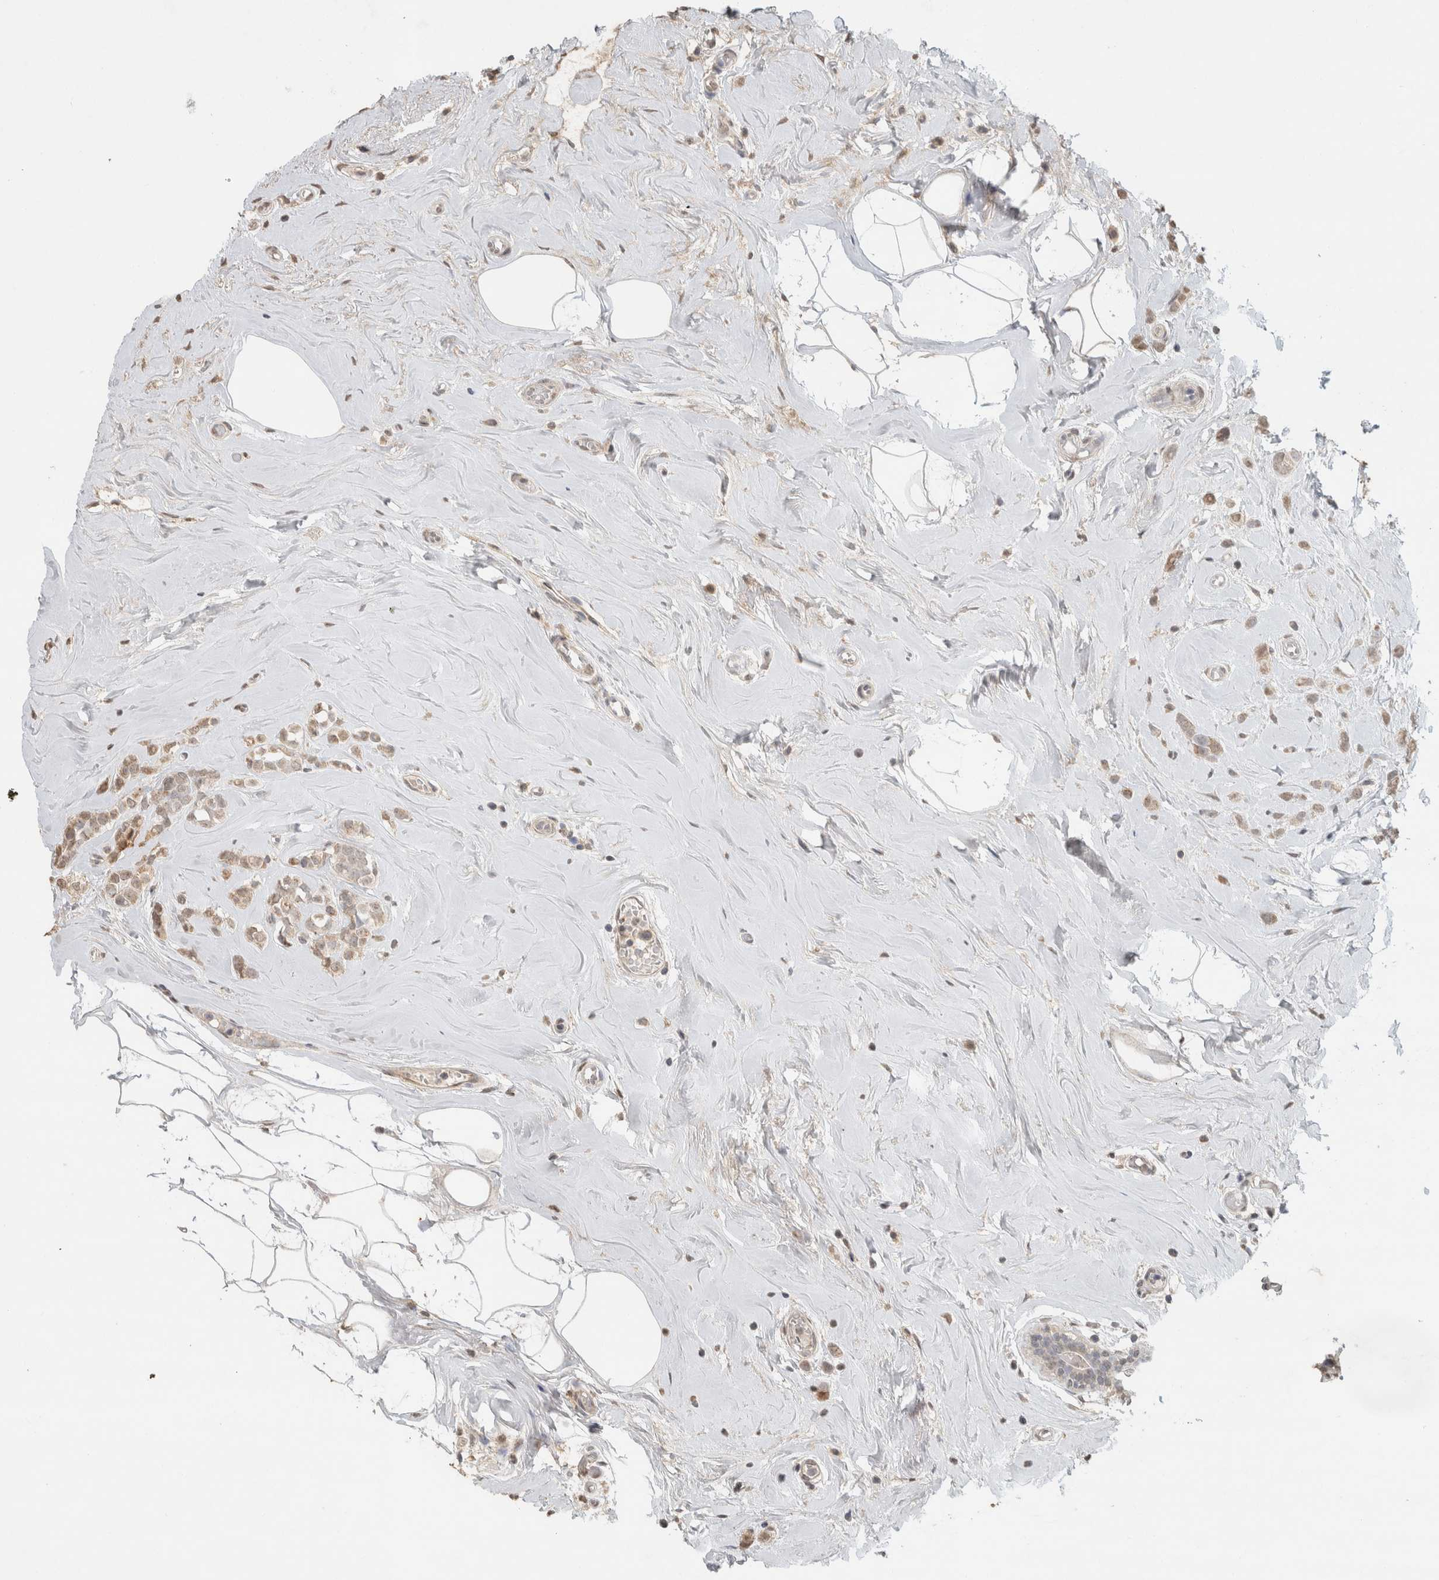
{"staining": {"intensity": "weak", "quantity": ">75%", "location": "cytoplasmic/membranous"}, "tissue": "breast cancer", "cell_type": "Tumor cells", "image_type": "cancer", "snomed": [{"axis": "morphology", "description": "Lobular carcinoma"}, {"axis": "topography", "description": "Breast"}], "caption": "Weak cytoplasmic/membranous positivity for a protein is appreciated in about >75% of tumor cells of breast lobular carcinoma using IHC.", "gene": "FAM3A", "patient": {"sex": "female", "age": 47}}